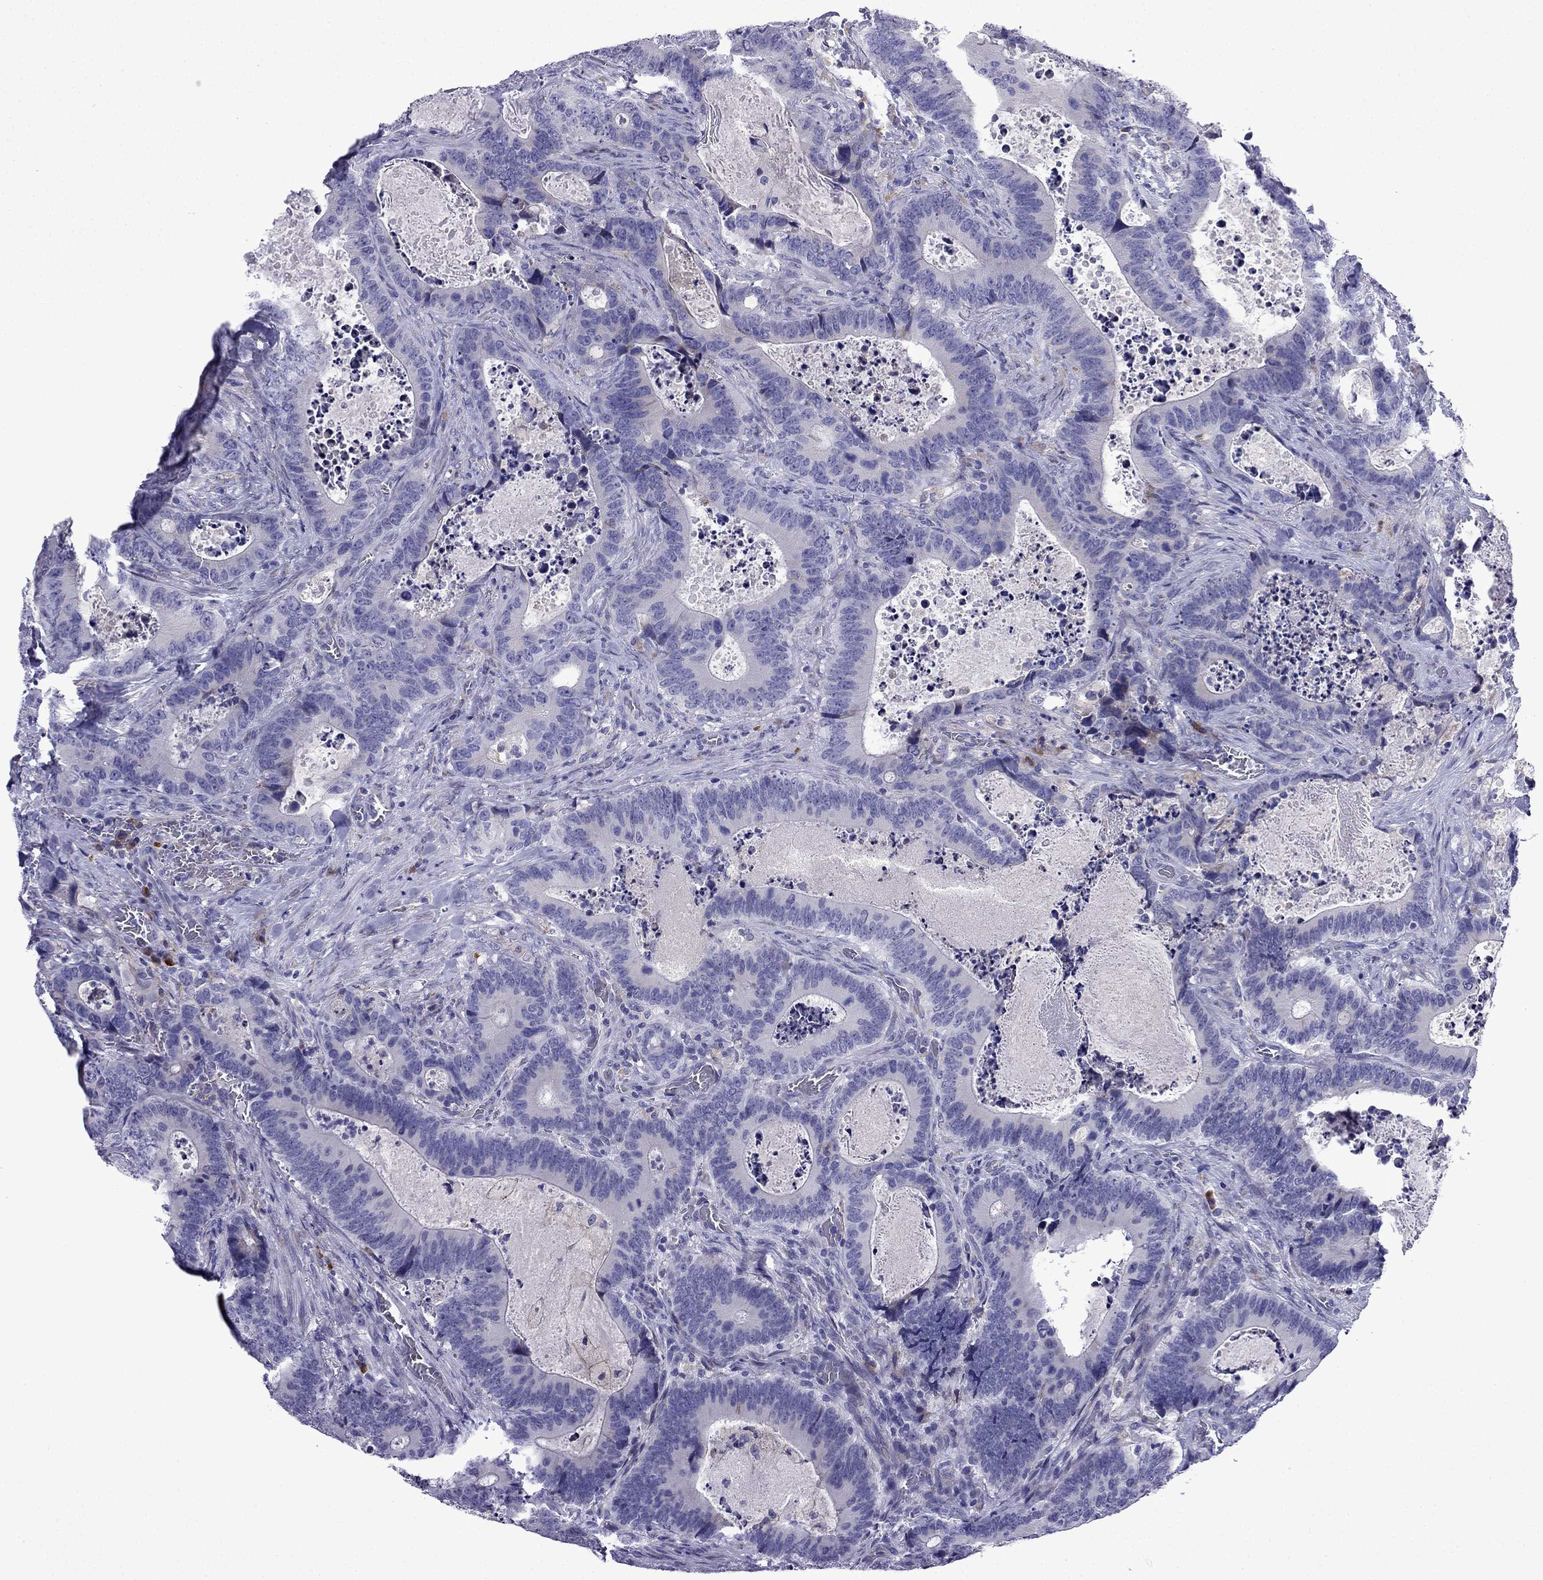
{"staining": {"intensity": "negative", "quantity": "none", "location": "none"}, "tissue": "colorectal cancer", "cell_type": "Tumor cells", "image_type": "cancer", "snomed": [{"axis": "morphology", "description": "Adenocarcinoma, NOS"}, {"axis": "topography", "description": "Colon"}], "caption": "Tumor cells are negative for protein expression in human colorectal cancer (adenocarcinoma).", "gene": "TSSK4", "patient": {"sex": "female", "age": 82}}